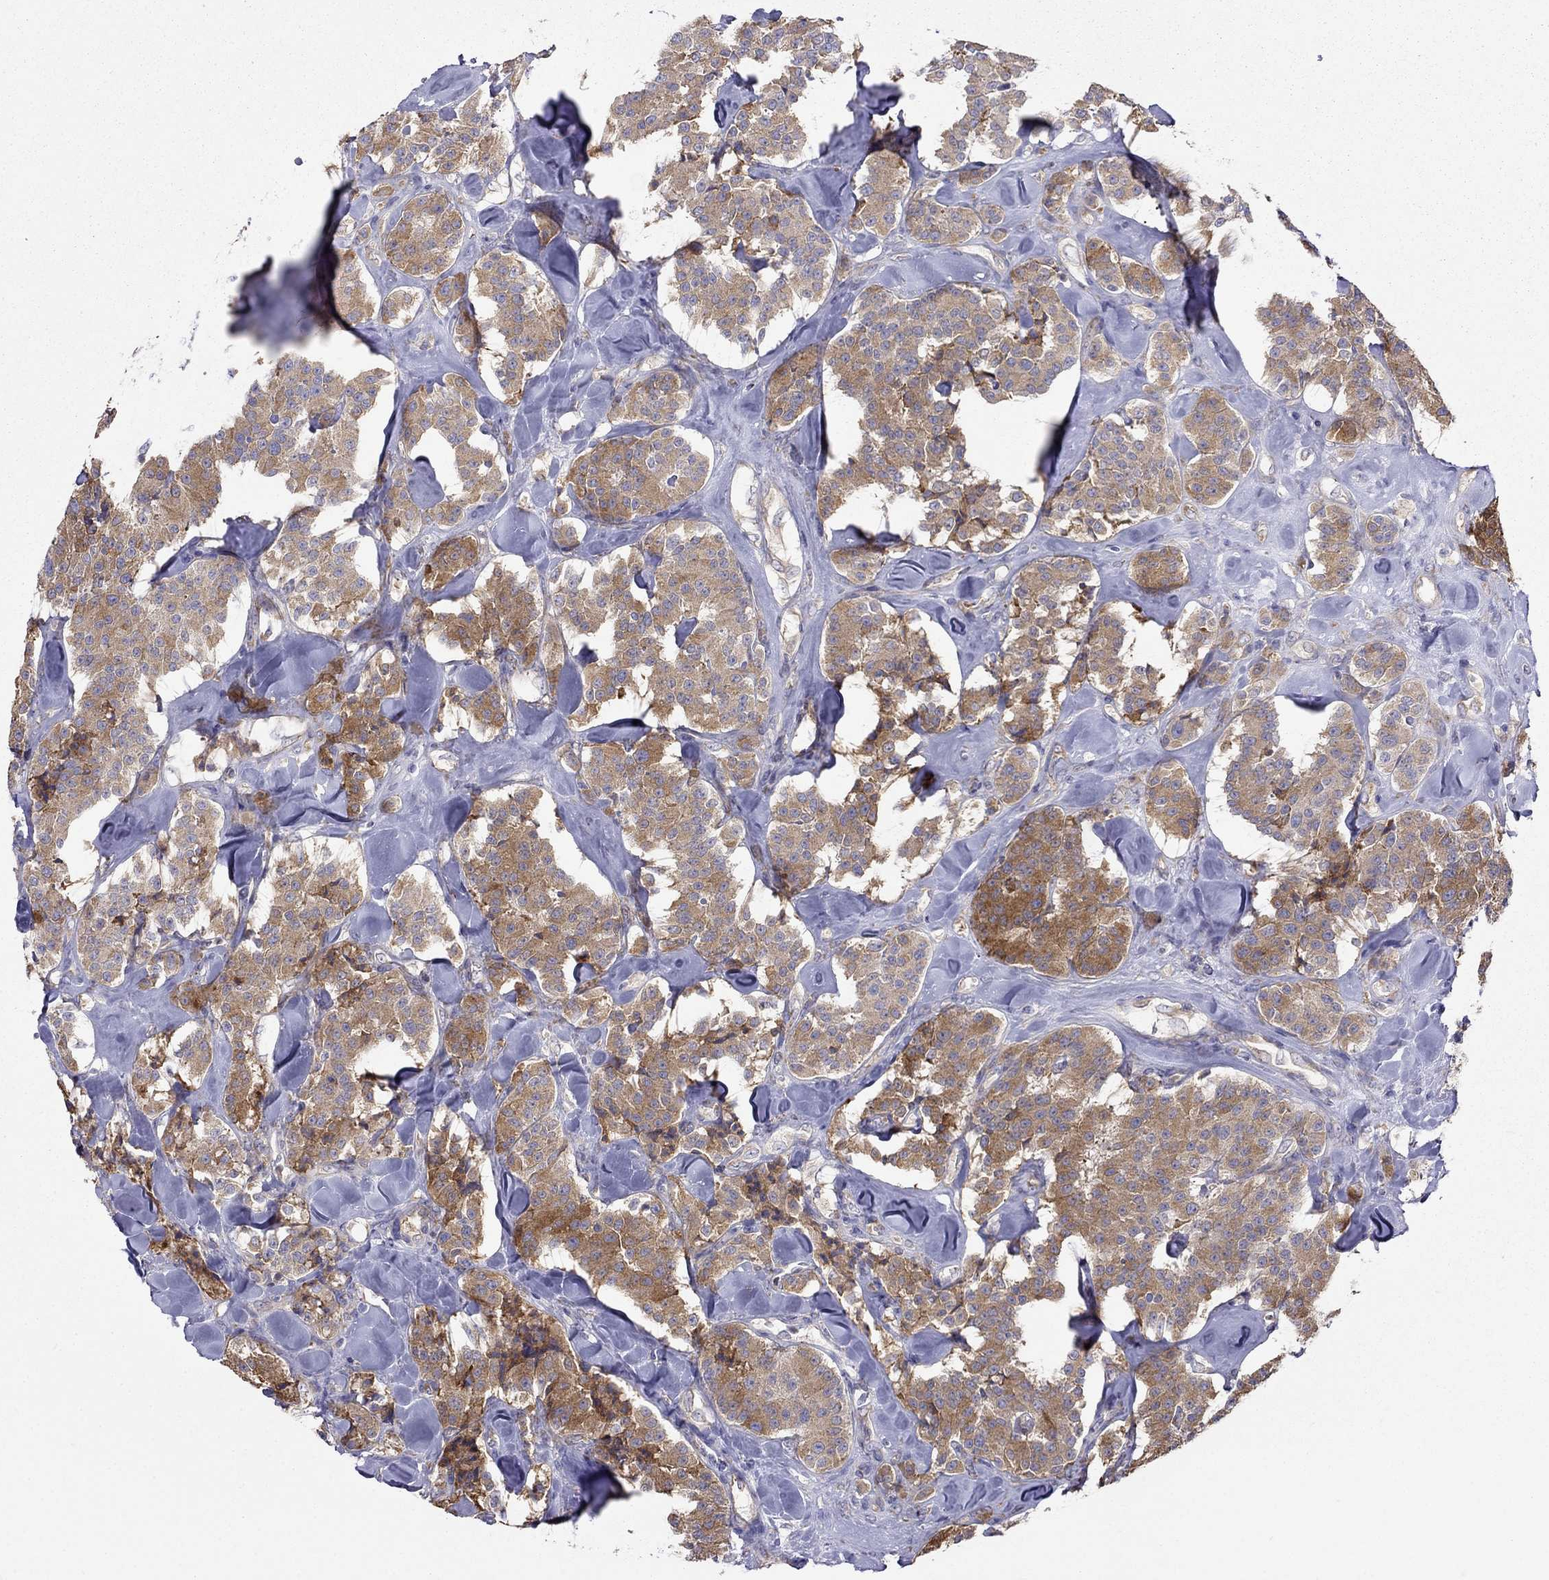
{"staining": {"intensity": "moderate", "quantity": ">75%", "location": "cytoplasmic/membranous"}, "tissue": "carcinoid", "cell_type": "Tumor cells", "image_type": "cancer", "snomed": [{"axis": "morphology", "description": "Carcinoid, malignant, NOS"}, {"axis": "topography", "description": "Pancreas"}], "caption": "A medium amount of moderate cytoplasmic/membranous staining is appreciated in approximately >75% of tumor cells in carcinoid tissue. Immunohistochemistry stains the protein in brown and the nuclei are stained blue.", "gene": "LONRF2", "patient": {"sex": "male", "age": 41}}